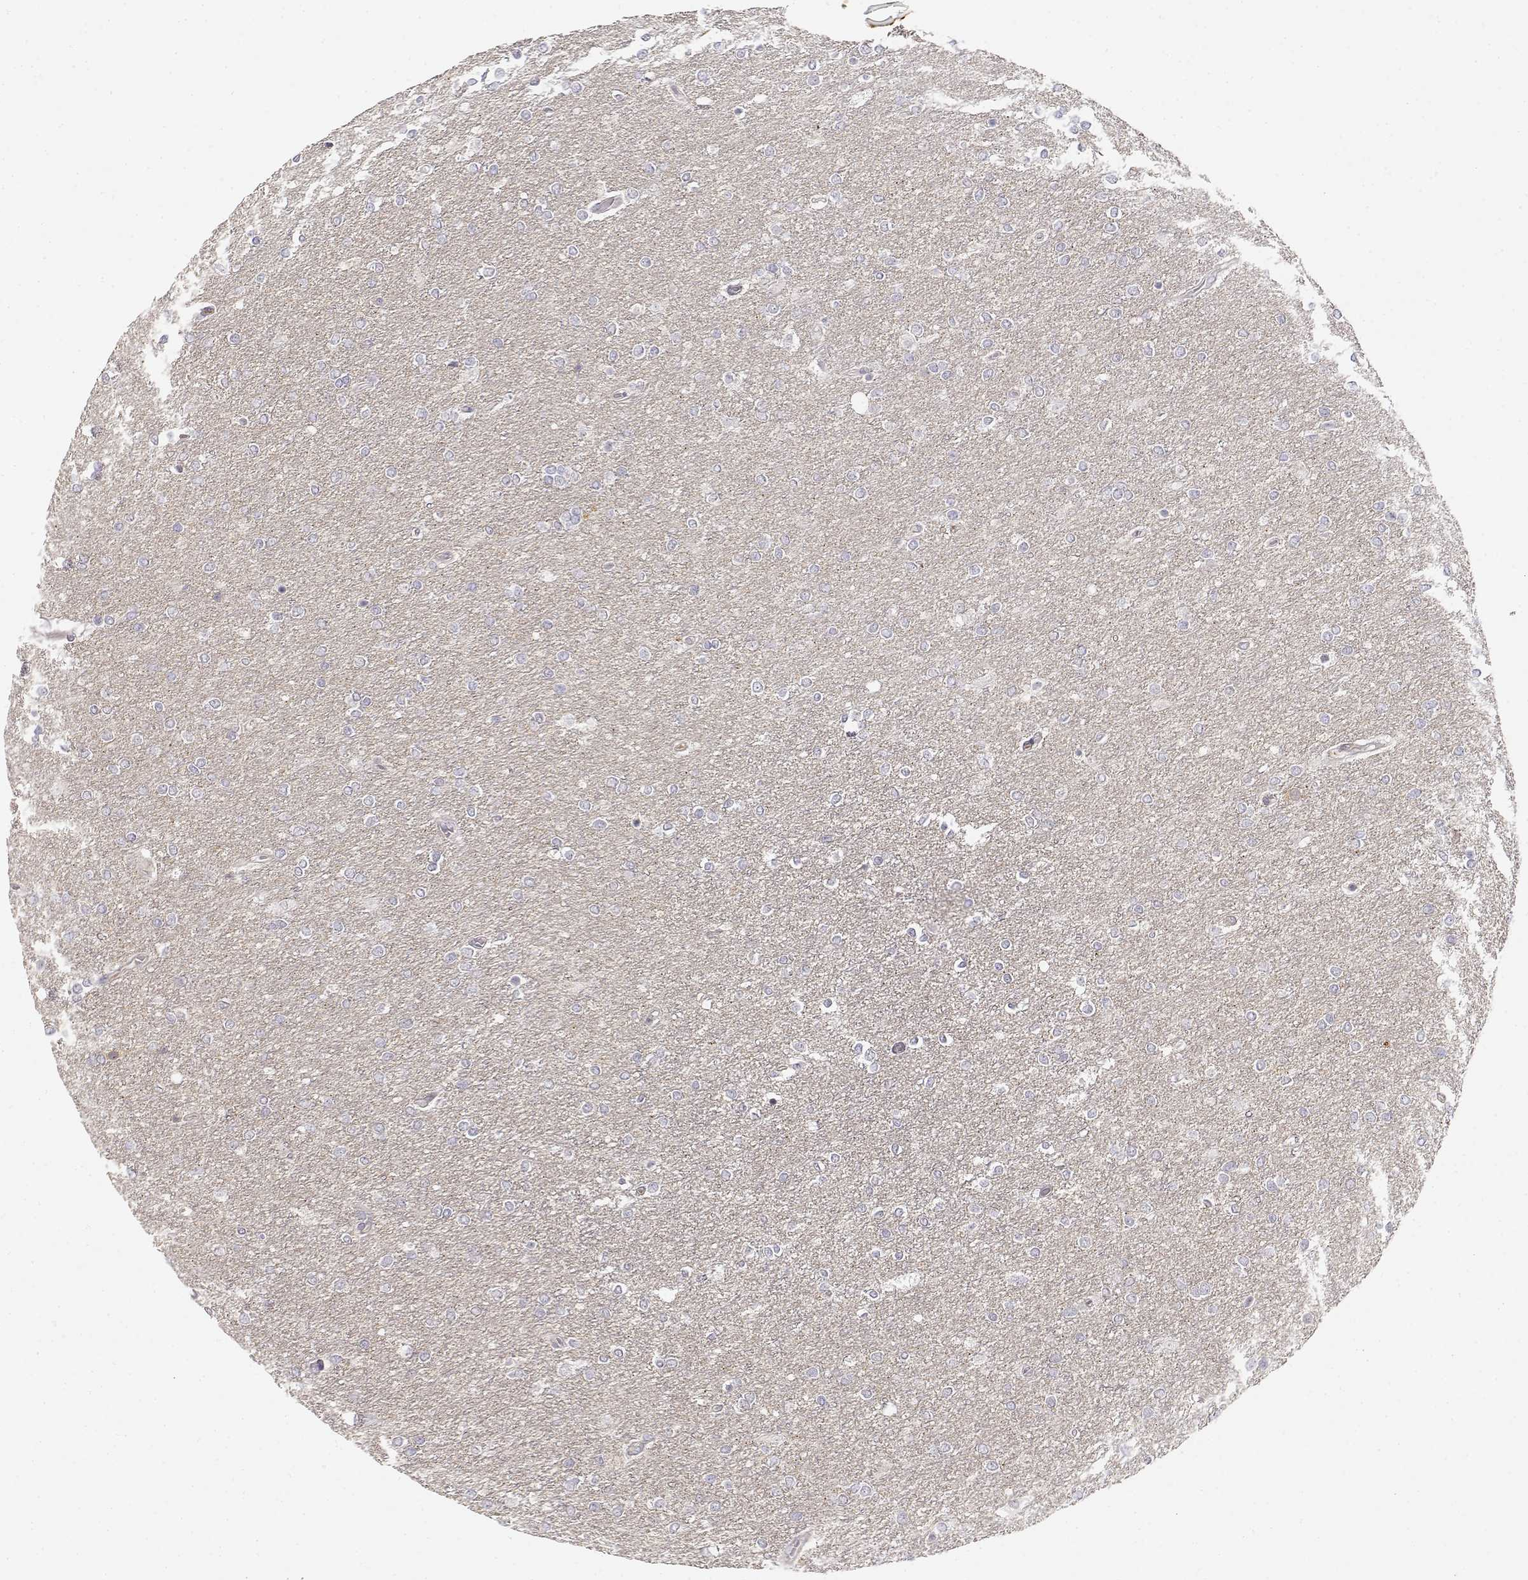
{"staining": {"intensity": "negative", "quantity": "none", "location": "none"}, "tissue": "glioma", "cell_type": "Tumor cells", "image_type": "cancer", "snomed": [{"axis": "morphology", "description": "Glioma, malignant, High grade"}, {"axis": "topography", "description": "Brain"}], "caption": "High power microscopy image of an immunohistochemistry (IHC) photomicrograph of malignant glioma (high-grade), revealing no significant staining in tumor cells.", "gene": "EAF2", "patient": {"sex": "female", "age": 61}}